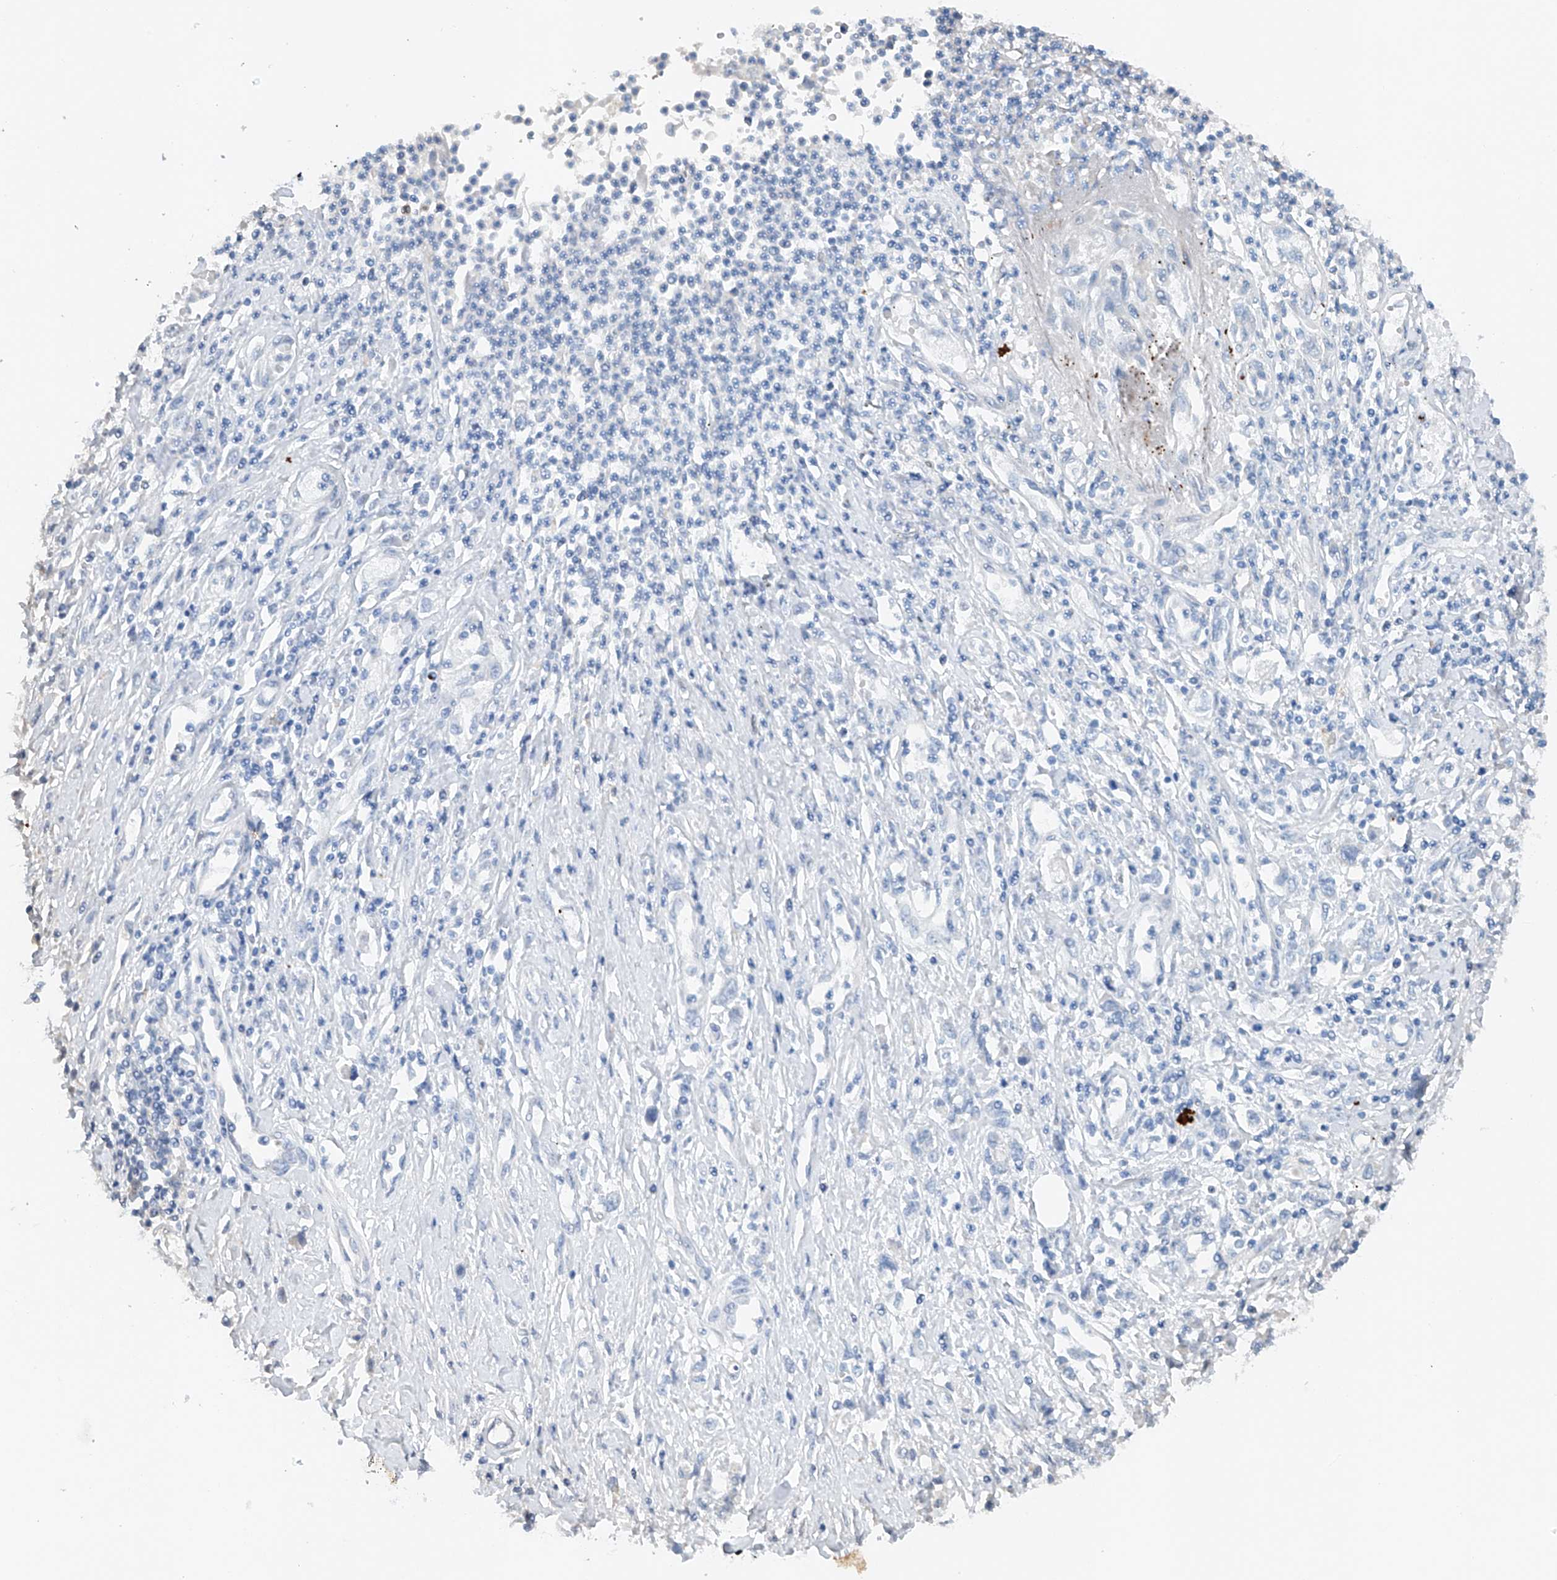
{"staining": {"intensity": "negative", "quantity": "none", "location": "none"}, "tissue": "stomach cancer", "cell_type": "Tumor cells", "image_type": "cancer", "snomed": [{"axis": "morphology", "description": "Adenocarcinoma, NOS"}, {"axis": "topography", "description": "Stomach"}], "caption": "Histopathology image shows no protein expression in tumor cells of stomach cancer tissue.", "gene": "CEP85L", "patient": {"sex": "female", "age": 76}}